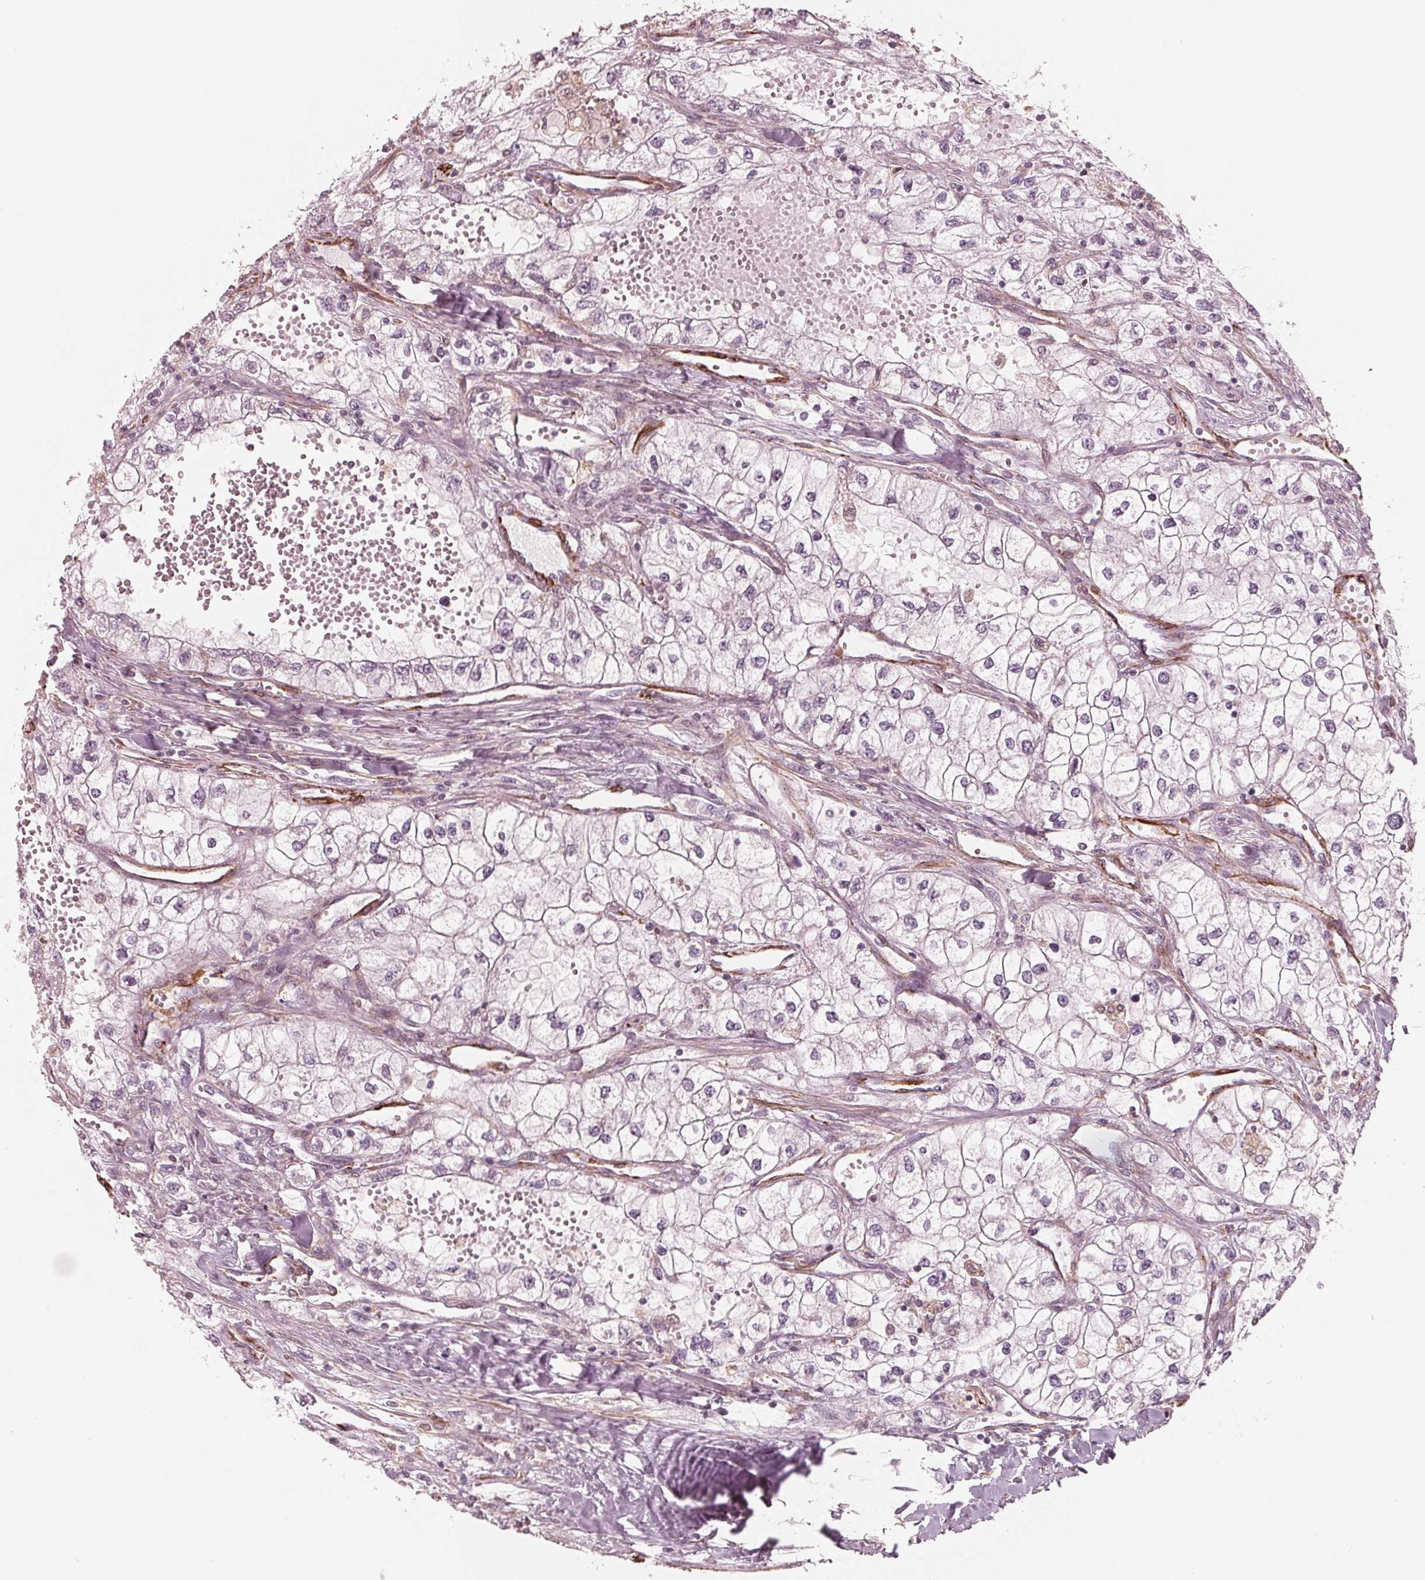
{"staining": {"intensity": "negative", "quantity": "none", "location": "none"}, "tissue": "renal cancer", "cell_type": "Tumor cells", "image_type": "cancer", "snomed": [{"axis": "morphology", "description": "Adenocarcinoma, NOS"}, {"axis": "topography", "description": "Kidney"}], "caption": "Immunohistochemical staining of renal cancer exhibits no significant expression in tumor cells.", "gene": "MIER3", "patient": {"sex": "male", "age": 59}}